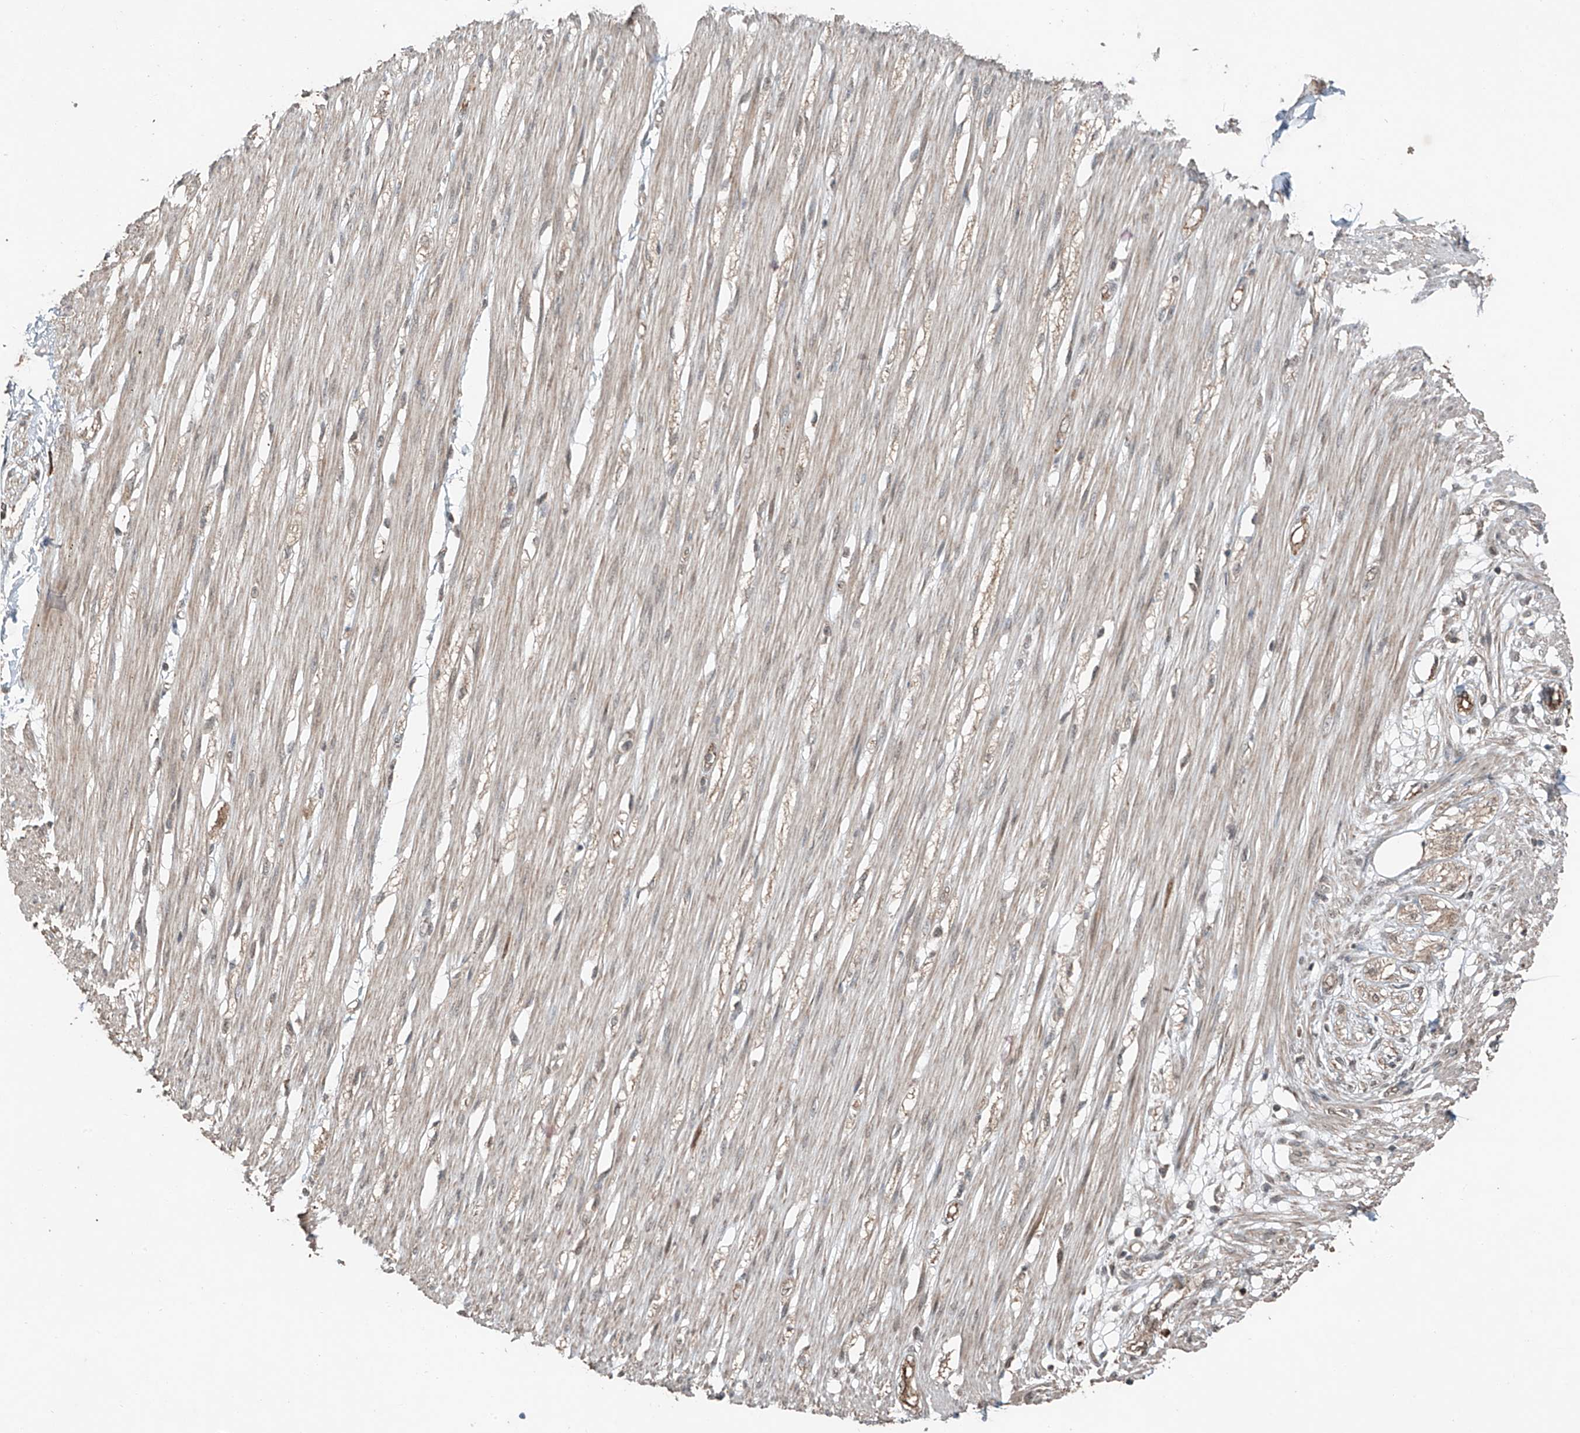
{"staining": {"intensity": "moderate", "quantity": ">75%", "location": "cytoplasmic/membranous"}, "tissue": "smooth muscle", "cell_type": "Smooth muscle cells", "image_type": "normal", "snomed": [{"axis": "morphology", "description": "Normal tissue, NOS"}, {"axis": "morphology", "description": "Adenocarcinoma, NOS"}, {"axis": "topography", "description": "Colon"}, {"axis": "topography", "description": "Peripheral nerve tissue"}], "caption": "The photomicrograph displays staining of normal smooth muscle, revealing moderate cytoplasmic/membranous protein positivity (brown color) within smooth muscle cells.", "gene": "ZNF620", "patient": {"sex": "male", "age": 14}}